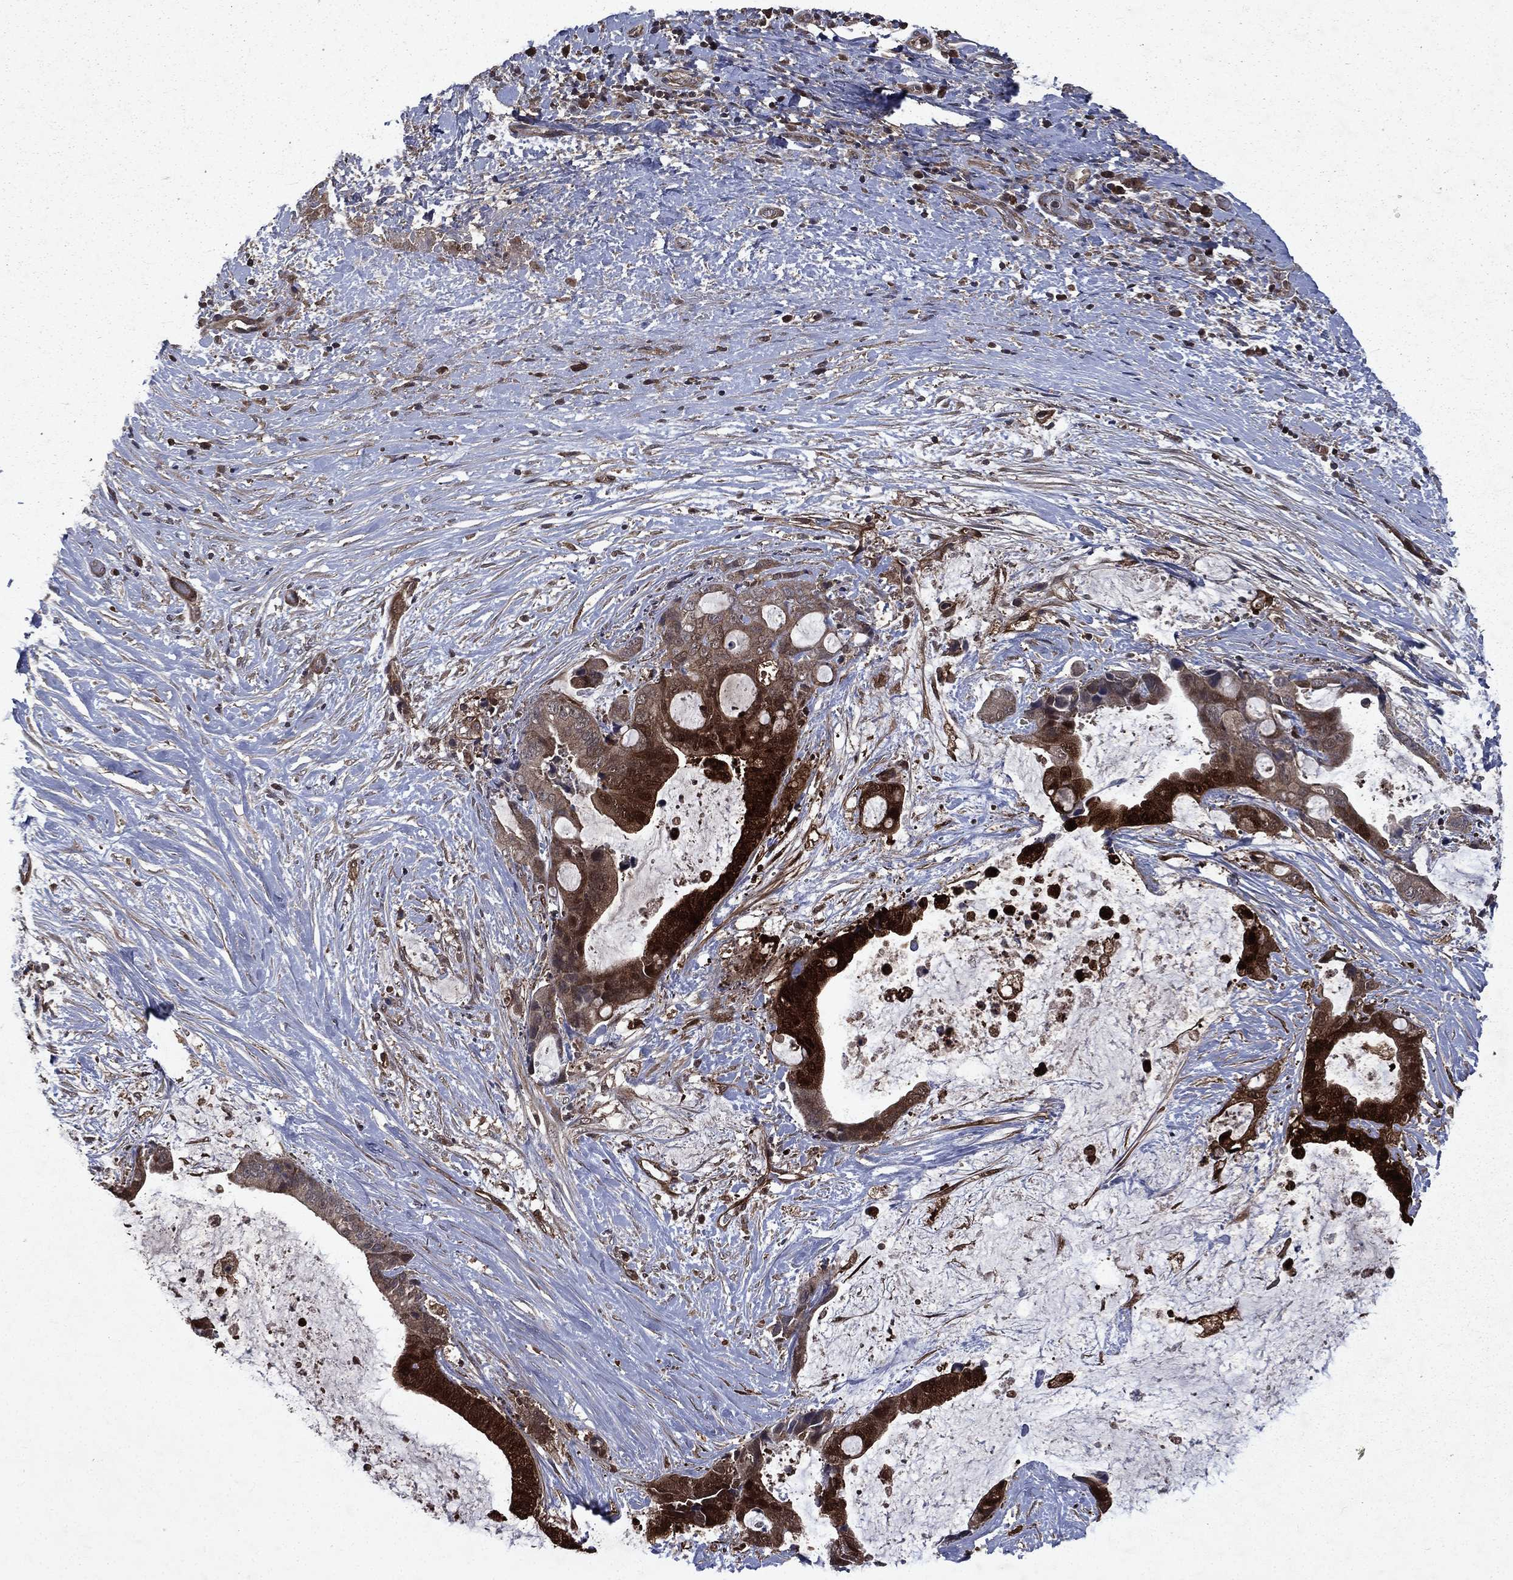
{"staining": {"intensity": "strong", "quantity": "<25%", "location": "cytoplasmic/membranous"}, "tissue": "liver cancer", "cell_type": "Tumor cells", "image_type": "cancer", "snomed": [{"axis": "morphology", "description": "Cholangiocarcinoma"}, {"axis": "topography", "description": "Liver"}], "caption": "Immunohistochemical staining of human liver cholangiocarcinoma demonstrates strong cytoplasmic/membranous protein staining in about <25% of tumor cells.", "gene": "FGD1", "patient": {"sex": "female", "age": 73}}